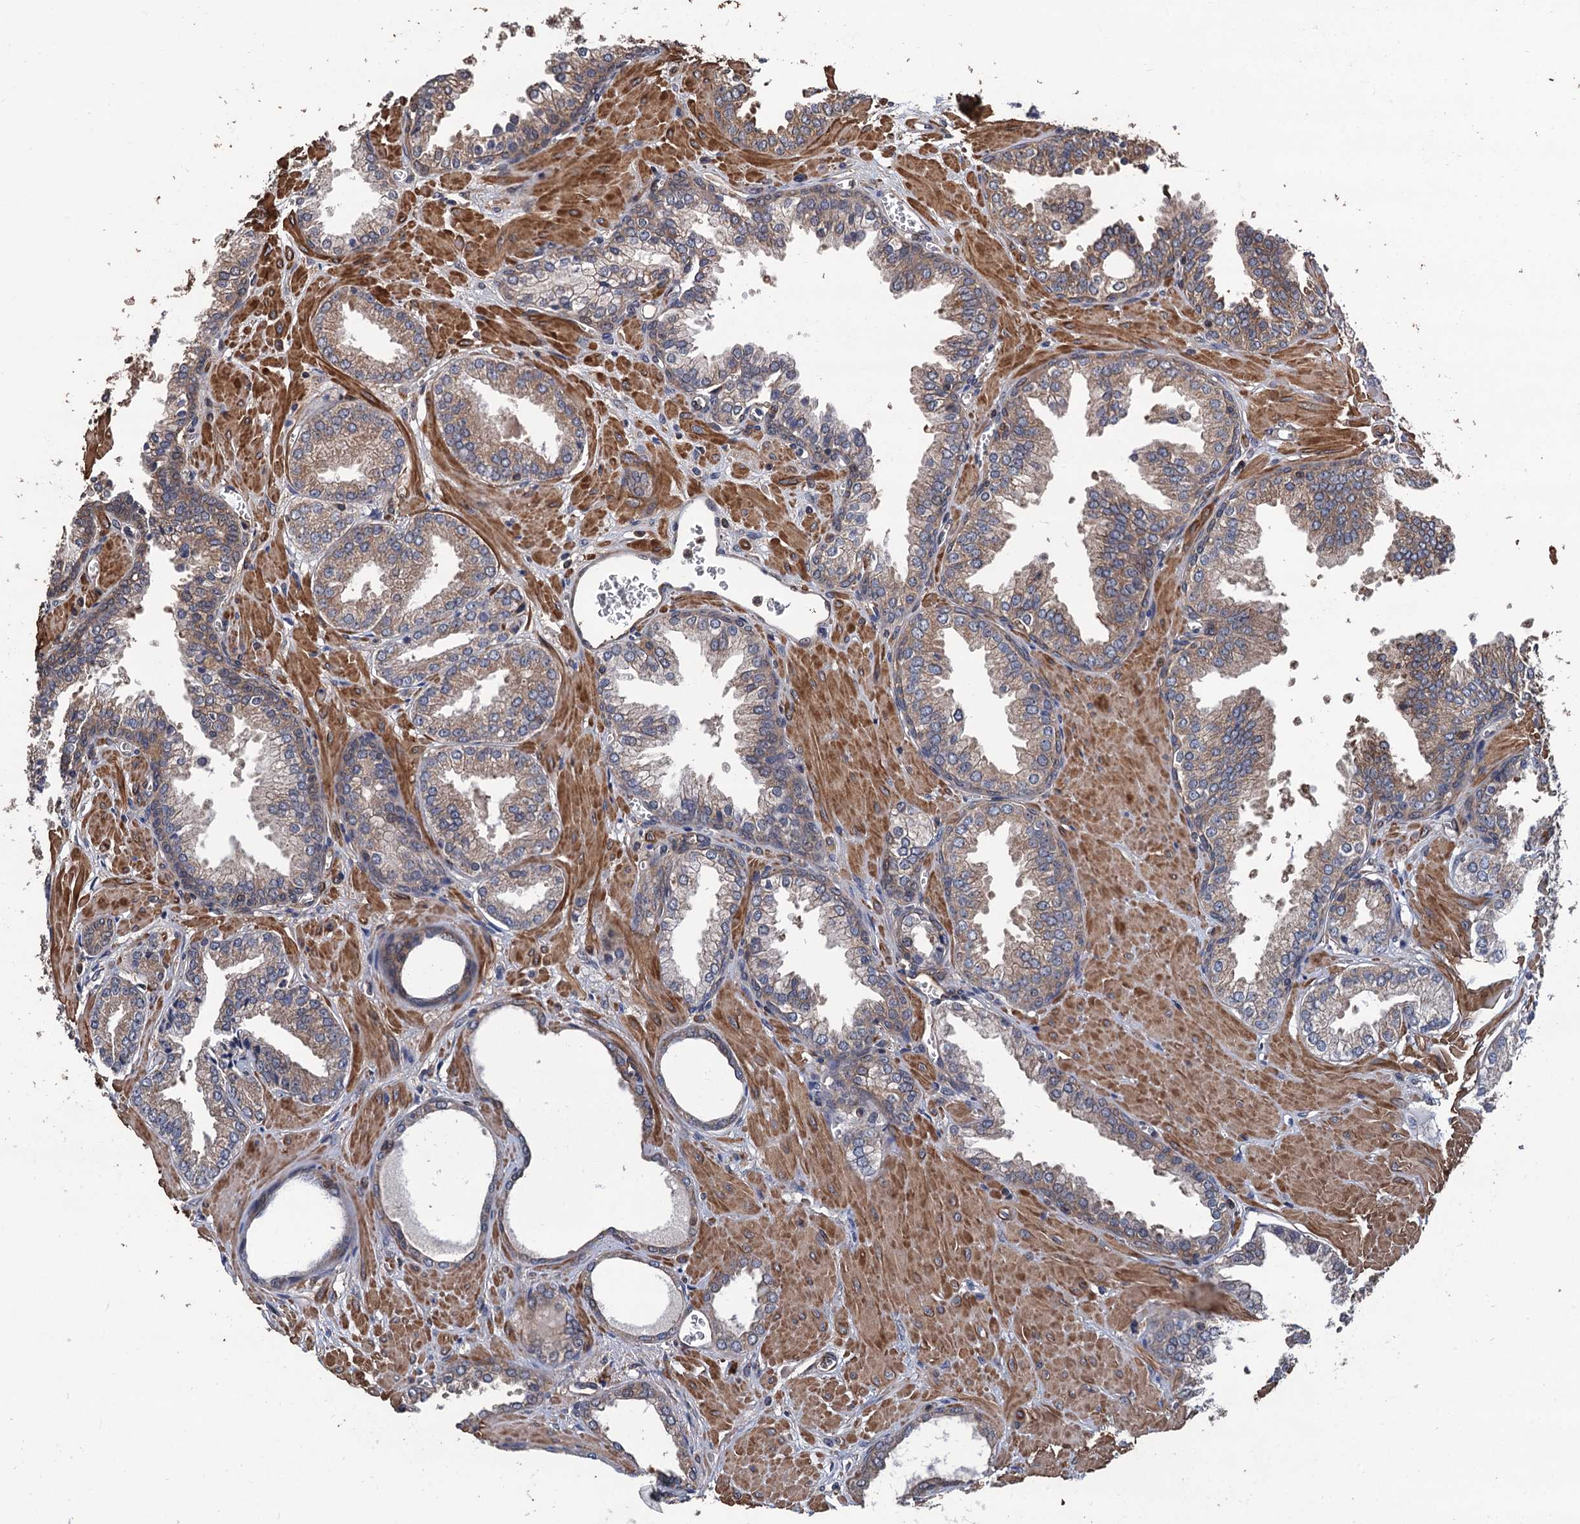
{"staining": {"intensity": "weak", "quantity": "25%-75%", "location": "cytoplasmic/membranous"}, "tissue": "prostate cancer", "cell_type": "Tumor cells", "image_type": "cancer", "snomed": [{"axis": "morphology", "description": "Adenocarcinoma, Low grade"}, {"axis": "topography", "description": "Prostate"}], "caption": "A histopathology image showing weak cytoplasmic/membranous positivity in approximately 25%-75% of tumor cells in prostate cancer, as visualized by brown immunohistochemical staining.", "gene": "PPP4R1", "patient": {"sex": "male", "age": 67}}